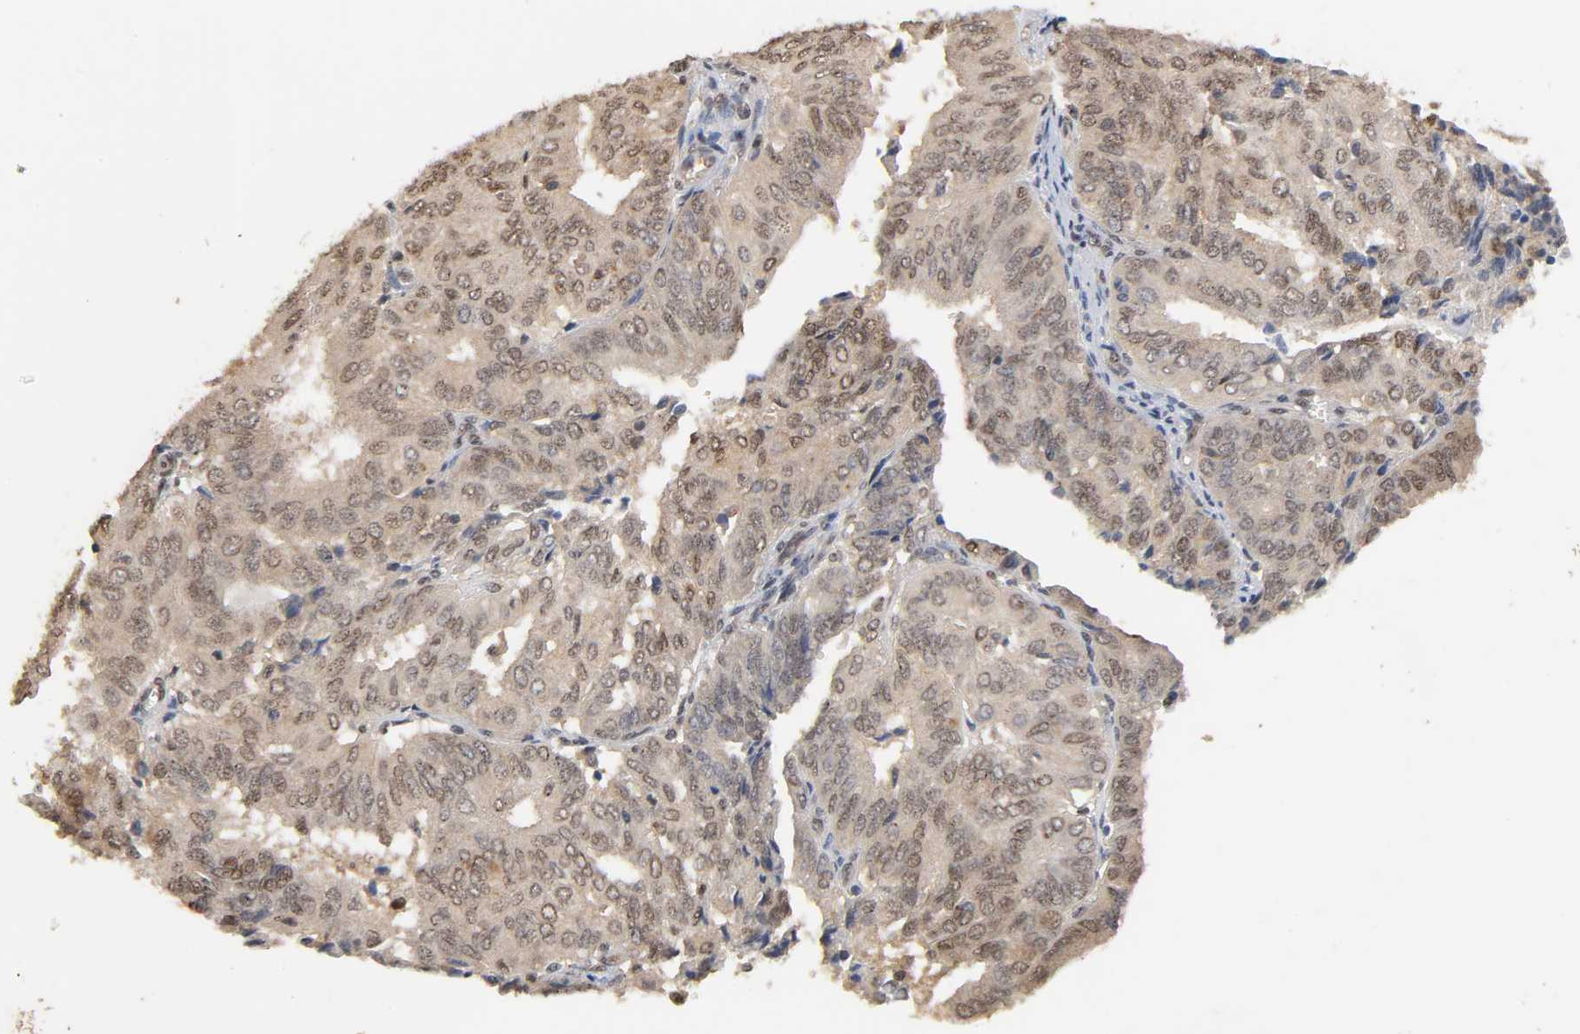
{"staining": {"intensity": "moderate", "quantity": "25%-75%", "location": "nuclear"}, "tissue": "endometrial cancer", "cell_type": "Tumor cells", "image_type": "cancer", "snomed": [{"axis": "morphology", "description": "Adenocarcinoma, NOS"}, {"axis": "topography", "description": "Uterus"}], "caption": "This photomicrograph demonstrates IHC staining of human endometrial cancer, with medium moderate nuclear expression in approximately 25%-75% of tumor cells.", "gene": "UBC", "patient": {"sex": "female", "age": 60}}